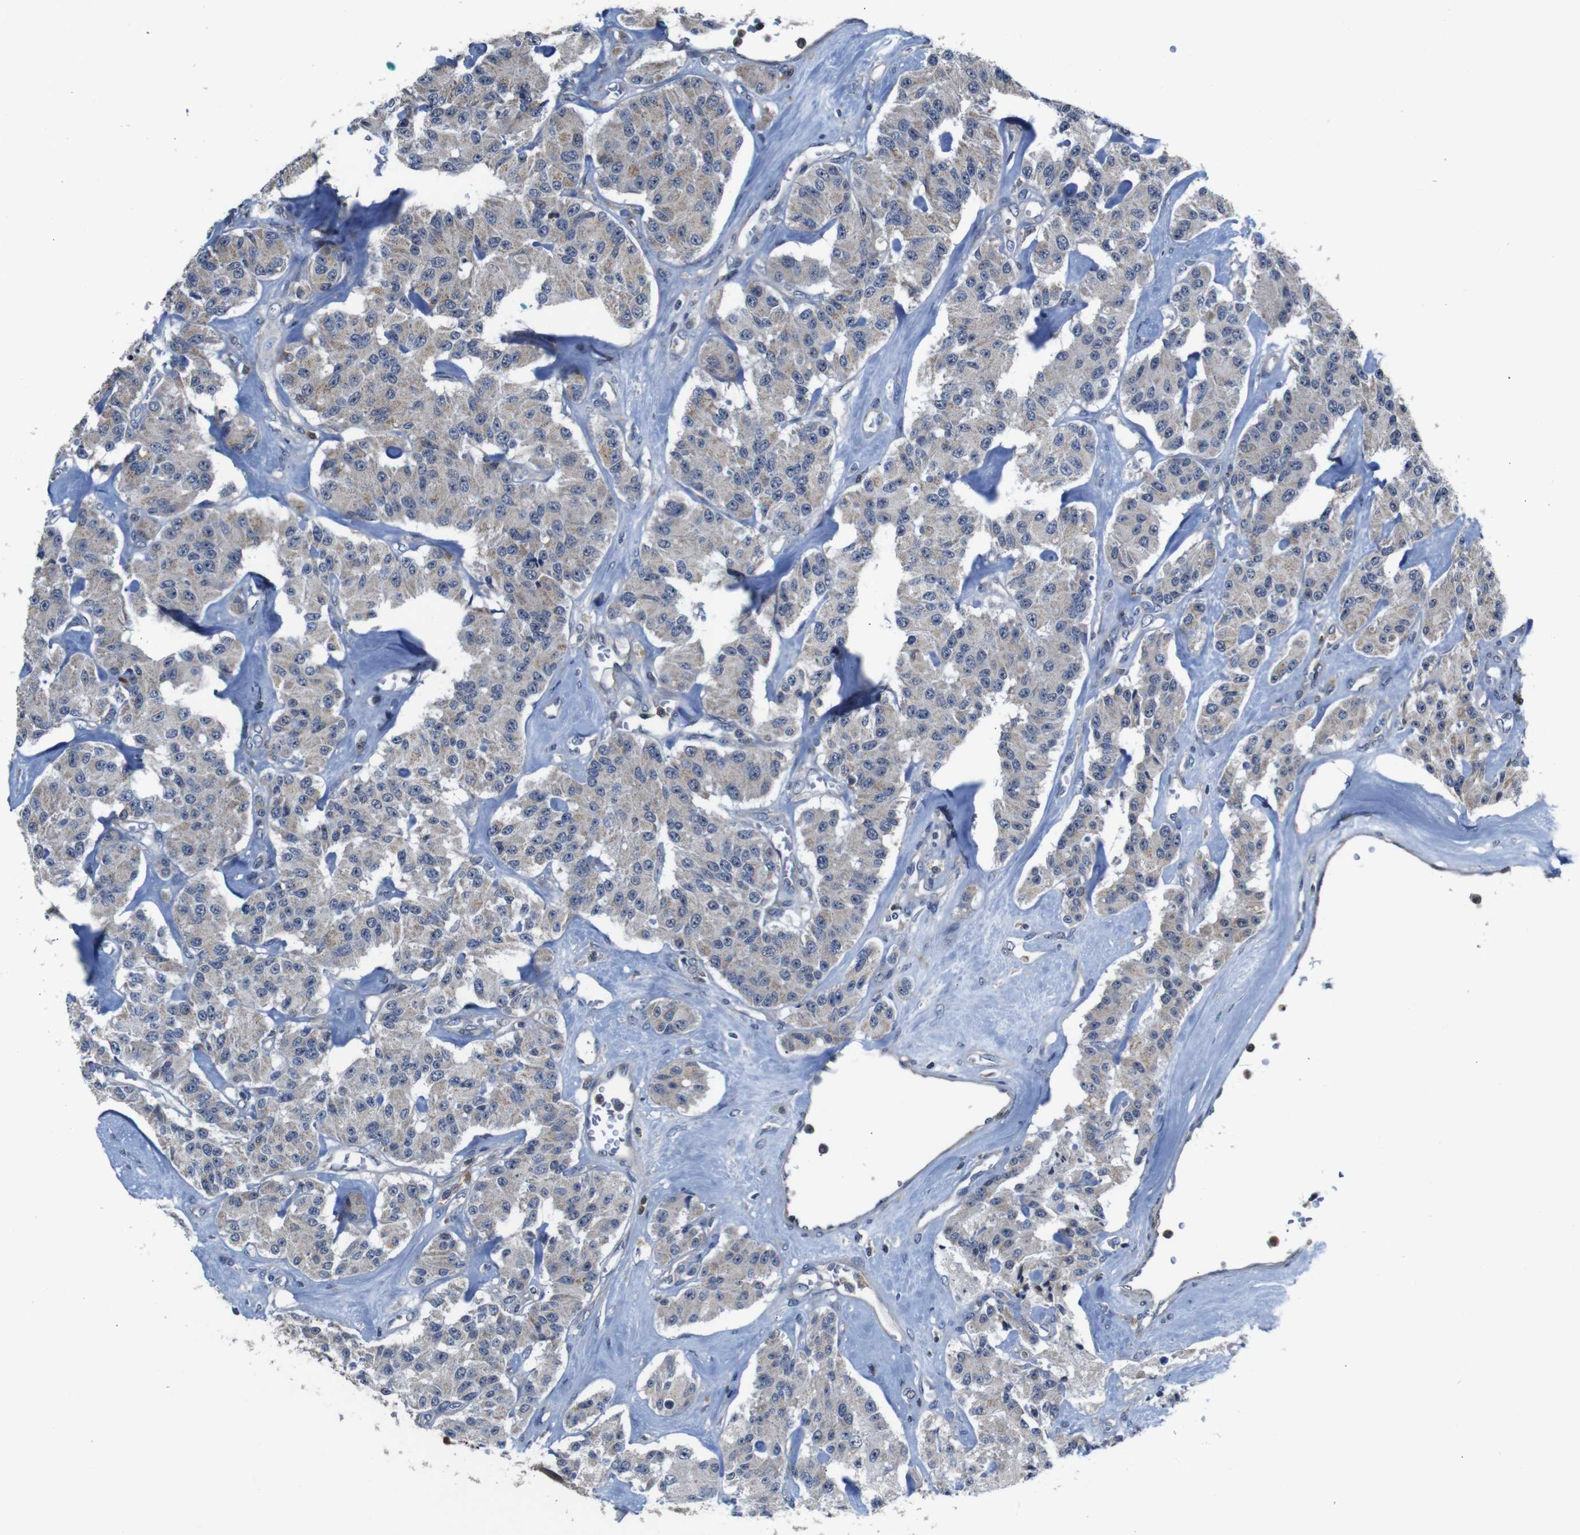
{"staining": {"intensity": "weak", "quantity": "<25%", "location": "cytoplasmic/membranous"}, "tissue": "carcinoid", "cell_type": "Tumor cells", "image_type": "cancer", "snomed": [{"axis": "morphology", "description": "Carcinoid, malignant, NOS"}, {"axis": "topography", "description": "Pancreas"}], "caption": "This is an immunohistochemistry (IHC) histopathology image of carcinoid (malignant). There is no expression in tumor cells.", "gene": "BRWD3", "patient": {"sex": "male", "age": 41}}